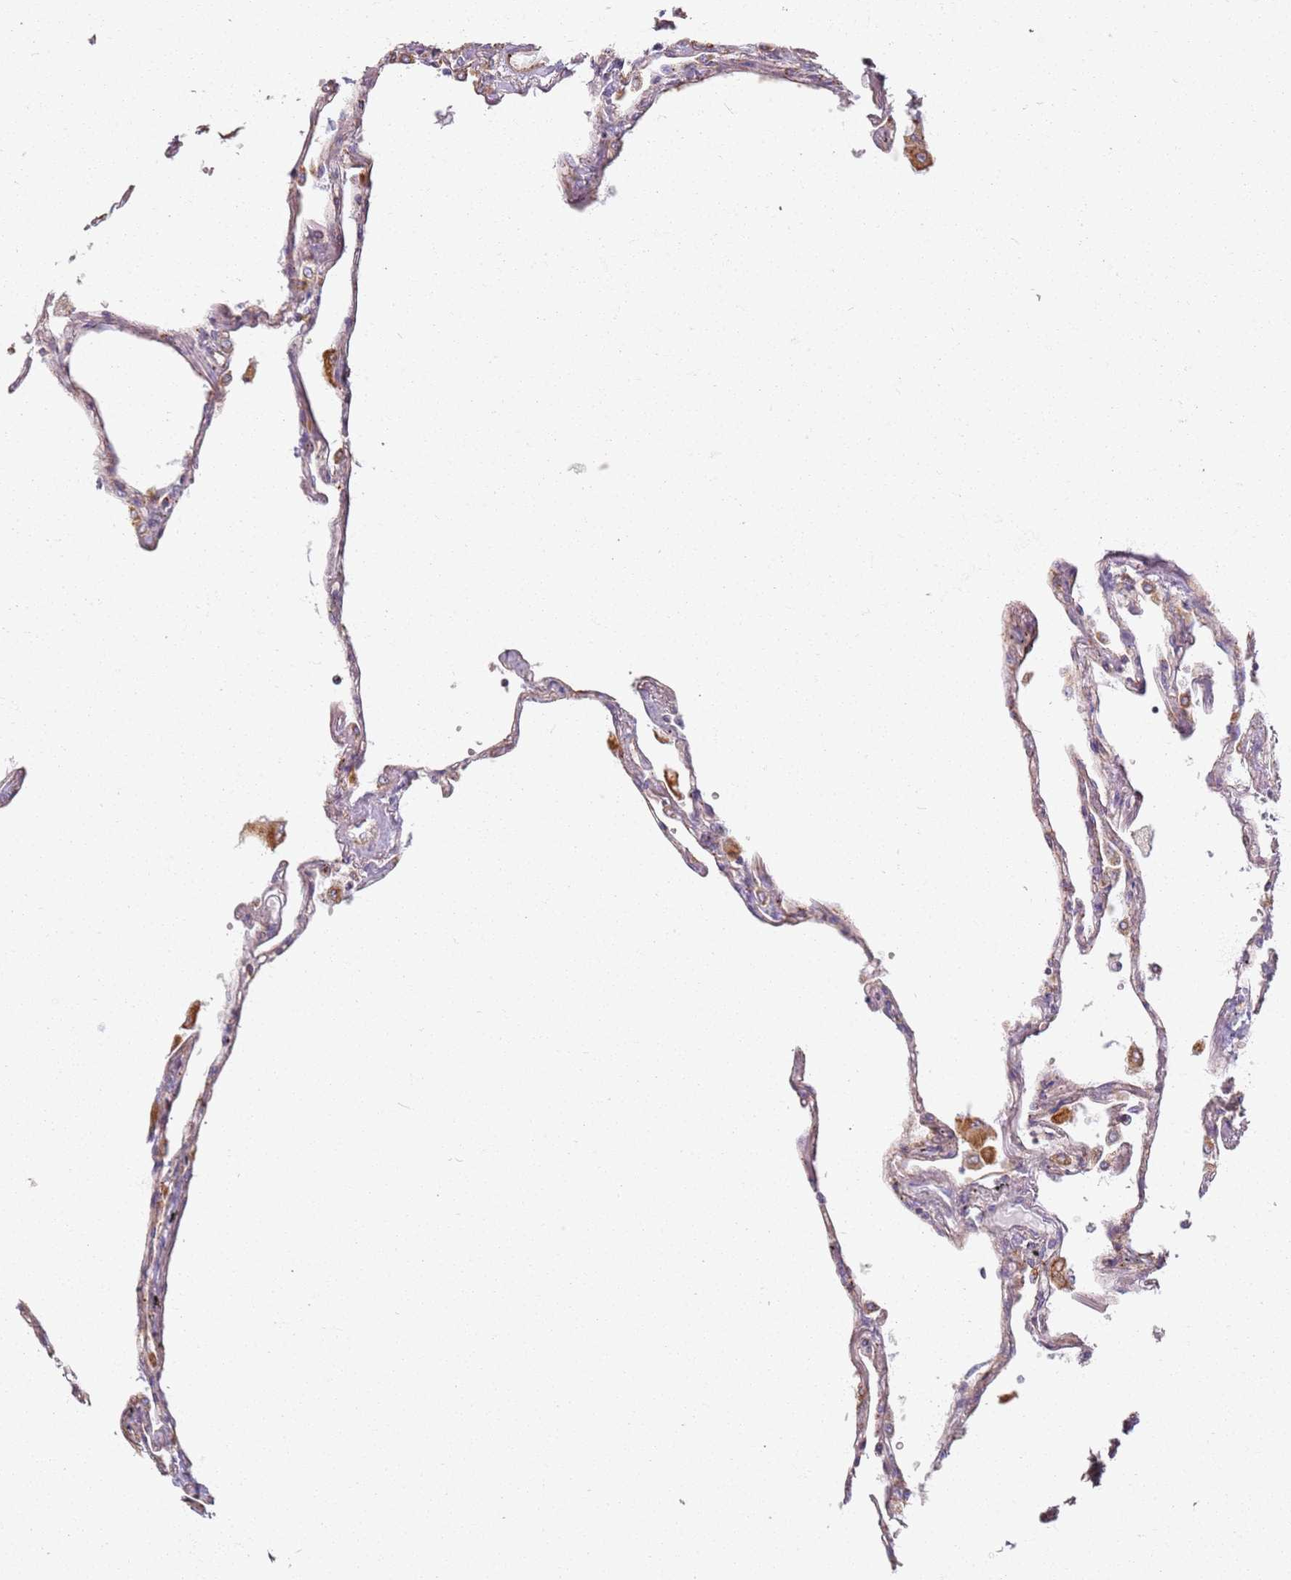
{"staining": {"intensity": "moderate", "quantity": ">75%", "location": "cytoplasmic/membranous"}, "tissue": "lung", "cell_type": "Alveolar cells", "image_type": "normal", "snomed": [{"axis": "morphology", "description": "Normal tissue, NOS"}, {"axis": "topography", "description": "Lung"}], "caption": "Lung stained with DAB immunohistochemistry (IHC) shows medium levels of moderate cytoplasmic/membranous positivity in approximately >75% of alveolar cells. (Brightfield microscopy of DAB IHC at high magnification).", "gene": "PROKR2", "patient": {"sex": "female", "age": 67}}